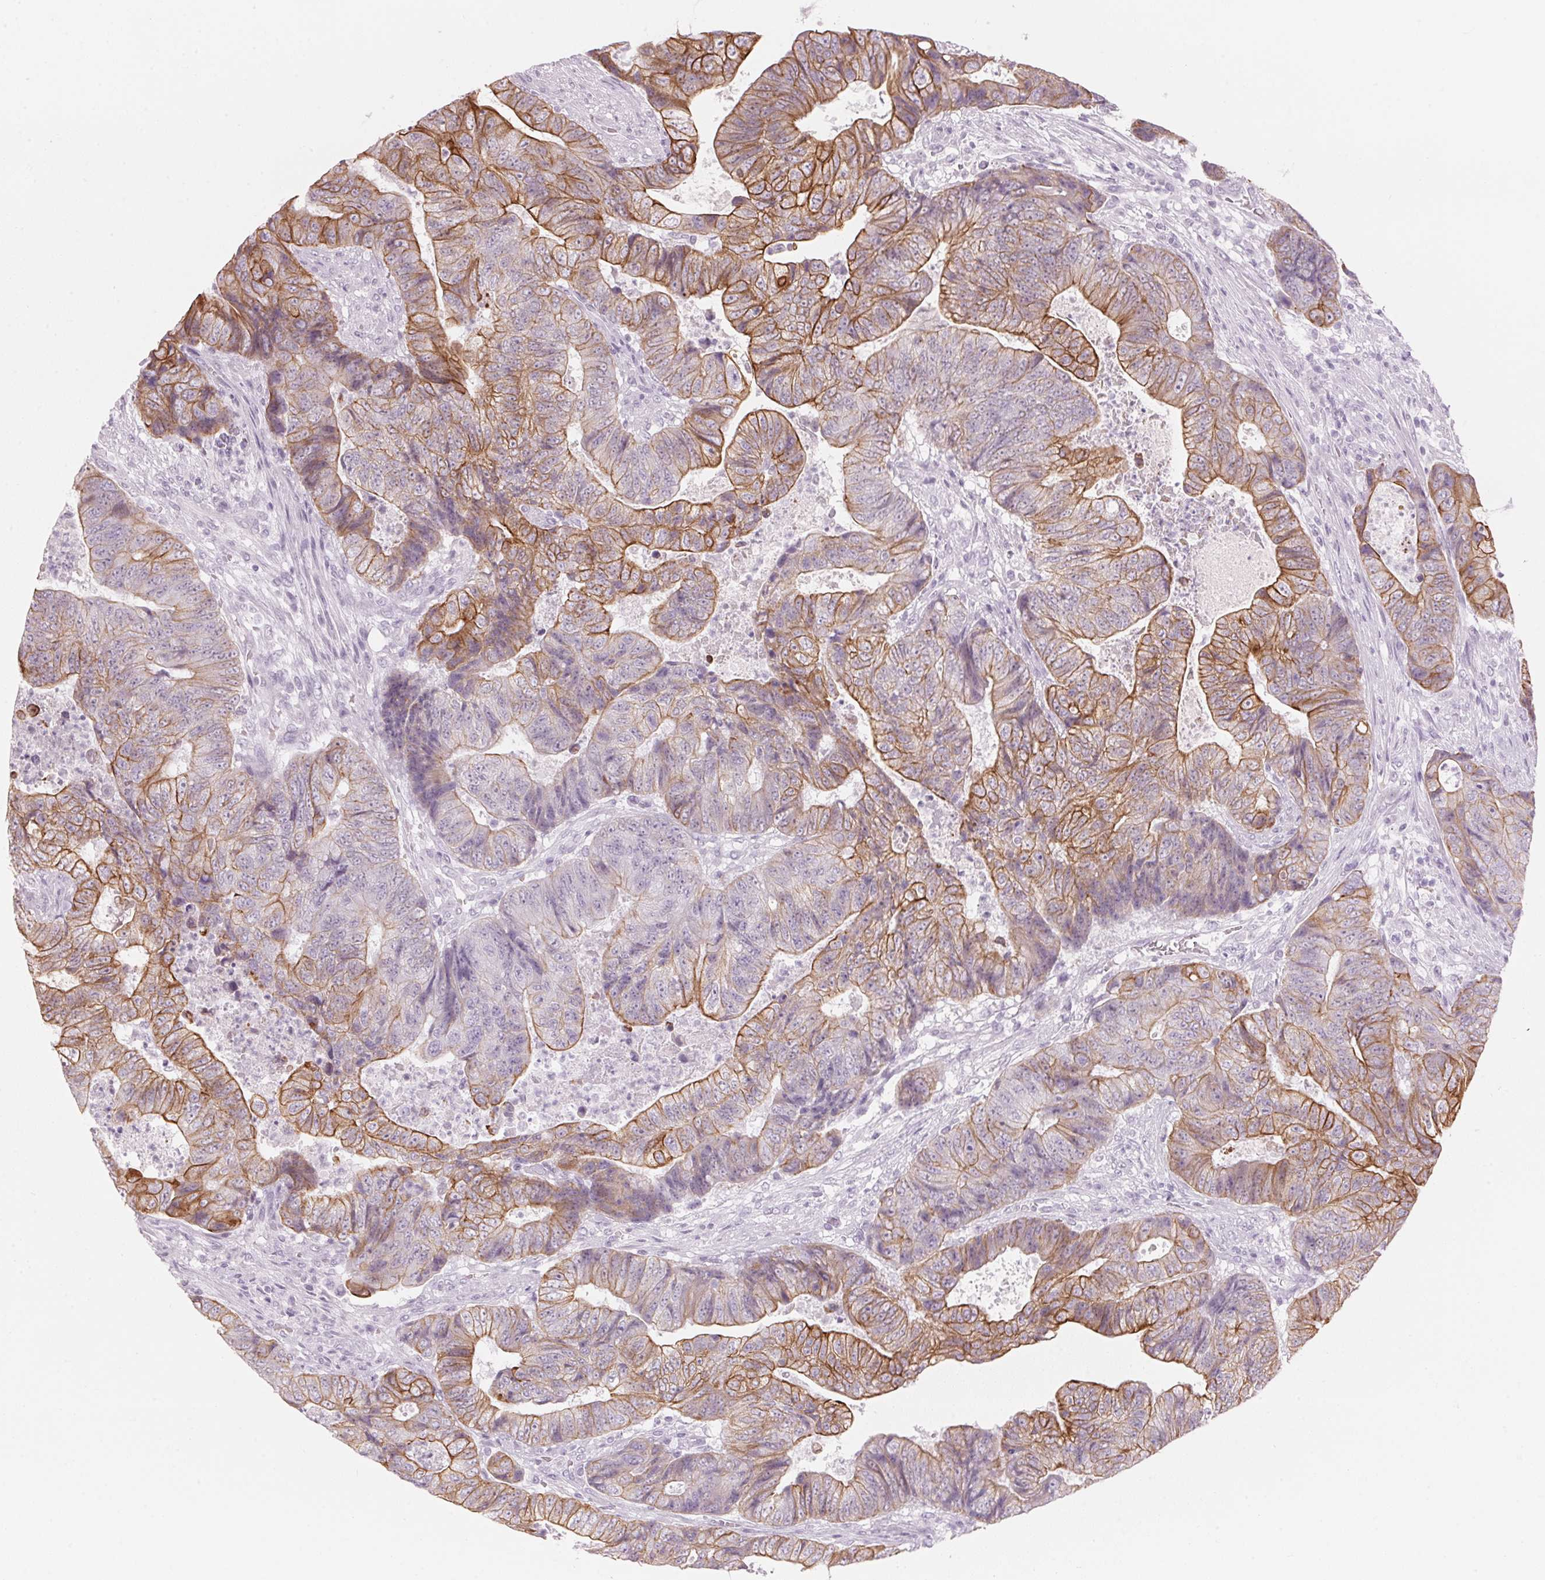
{"staining": {"intensity": "strong", "quantity": "25%-75%", "location": "cytoplasmic/membranous"}, "tissue": "colorectal cancer", "cell_type": "Tumor cells", "image_type": "cancer", "snomed": [{"axis": "morphology", "description": "Normal tissue, NOS"}, {"axis": "morphology", "description": "Adenocarcinoma, NOS"}, {"axis": "topography", "description": "Colon"}], "caption": "Colorectal cancer (adenocarcinoma) stained for a protein (brown) shows strong cytoplasmic/membranous positive expression in about 25%-75% of tumor cells.", "gene": "SCTR", "patient": {"sex": "female", "age": 48}}